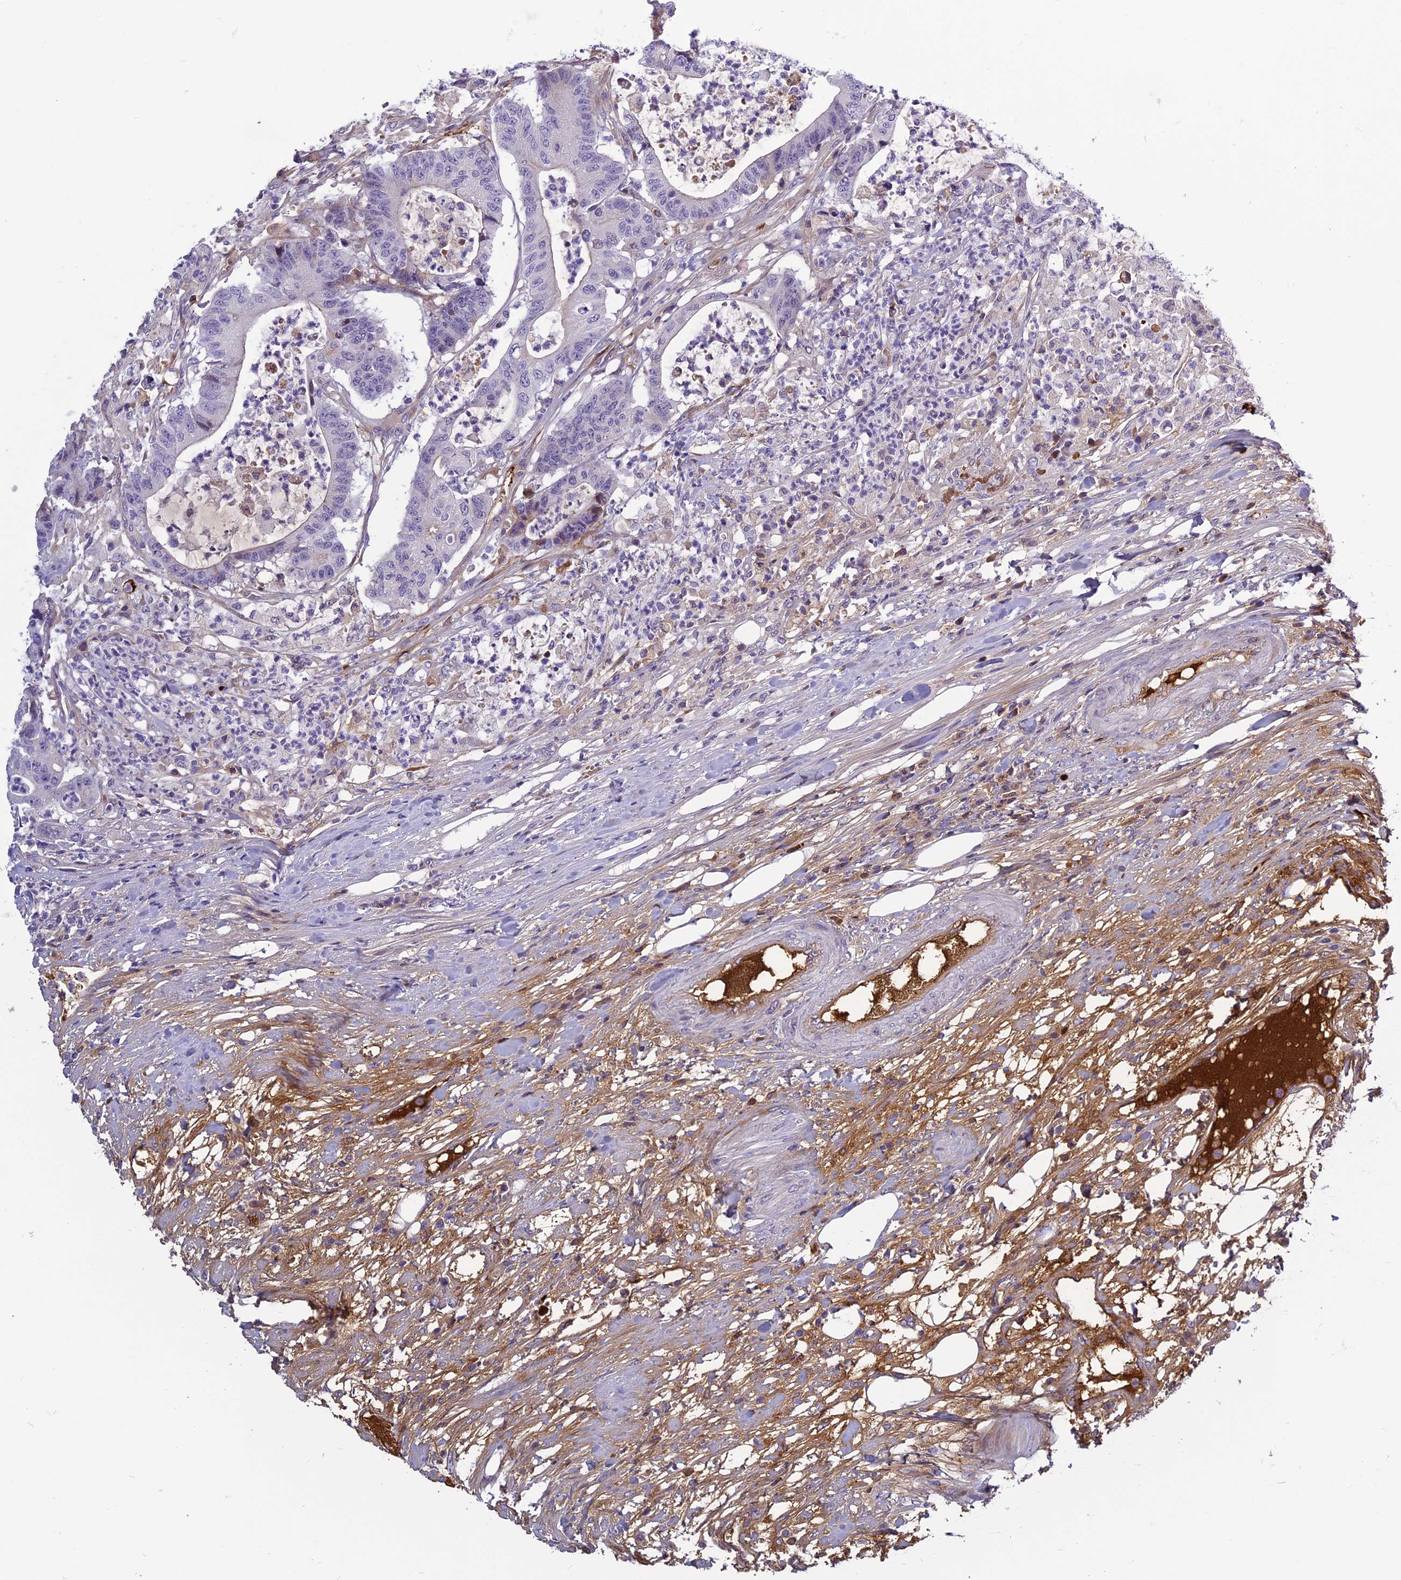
{"staining": {"intensity": "negative", "quantity": "none", "location": "none"}, "tissue": "colorectal cancer", "cell_type": "Tumor cells", "image_type": "cancer", "snomed": [{"axis": "morphology", "description": "Adenocarcinoma, NOS"}, {"axis": "topography", "description": "Colon"}], "caption": "A high-resolution image shows immunohistochemistry staining of adenocarcinoma (colorectal), which displays no significant staining in tumor cells.", "gene": "CLEC11A", "patient": {"sex": "female", "age": 84}}